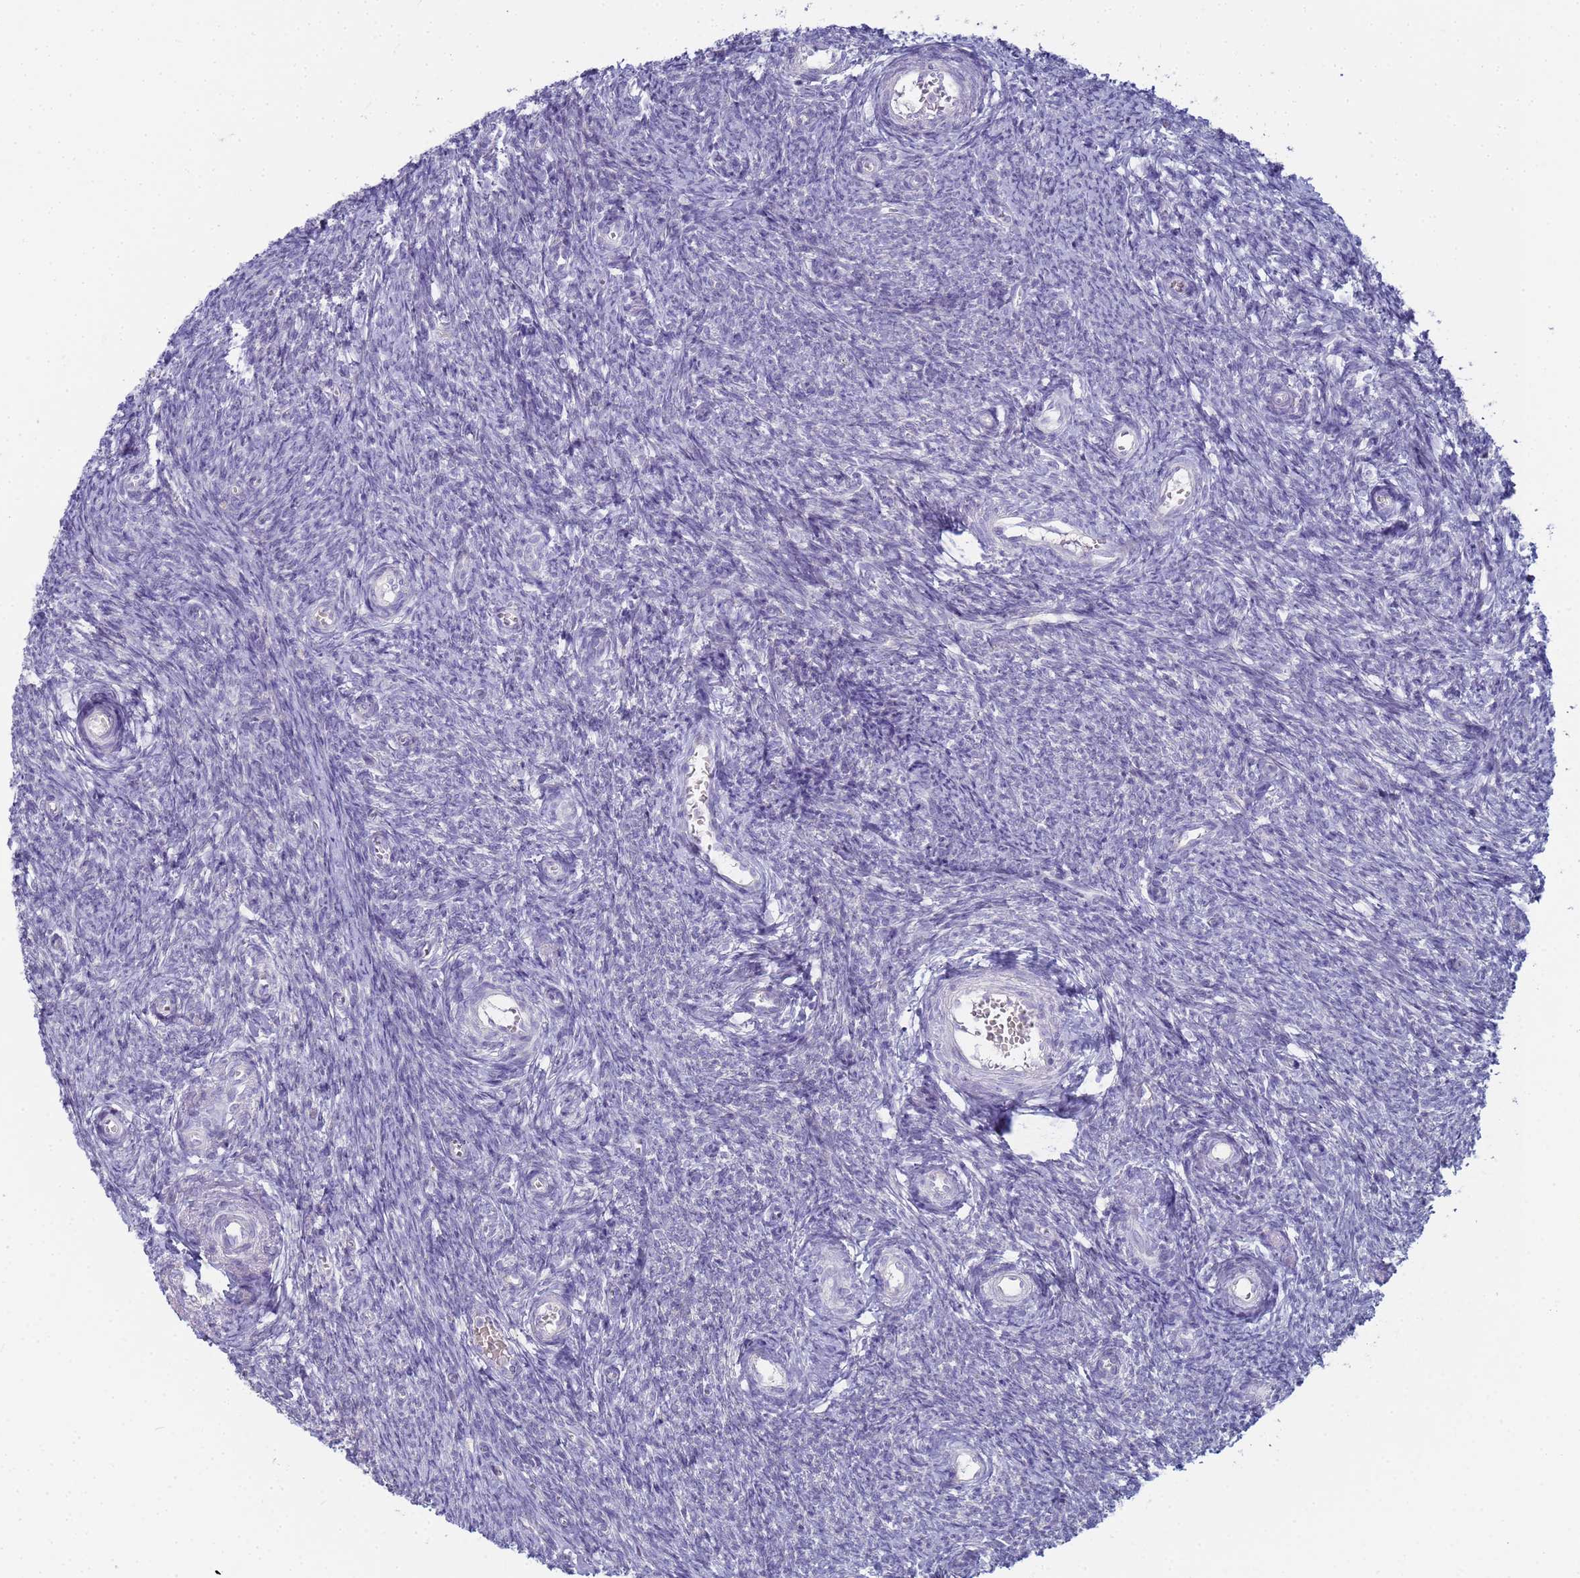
{"staining": {"intensity": "negative", "quantity": "none", "location": "none"}, "tissue": "ovary", "cell_type": "Ovarian stroma cells", "image_type": "normal", "snomed": [{"axis": "morphology", "description": "Normal tissue, NOS"}, {"axis": "topography", "description": "Ovary"}], "caption": "Micrograph shows no protein staining in ovarian stroma cells of benign ovary. (Stains: DAB immunohistochemistry with hematoxylin counter stain, Microscopy: brightfield microscopy at high magnification).", "gene": "CR1", "patient": {"sex": "female", "age": 44}}